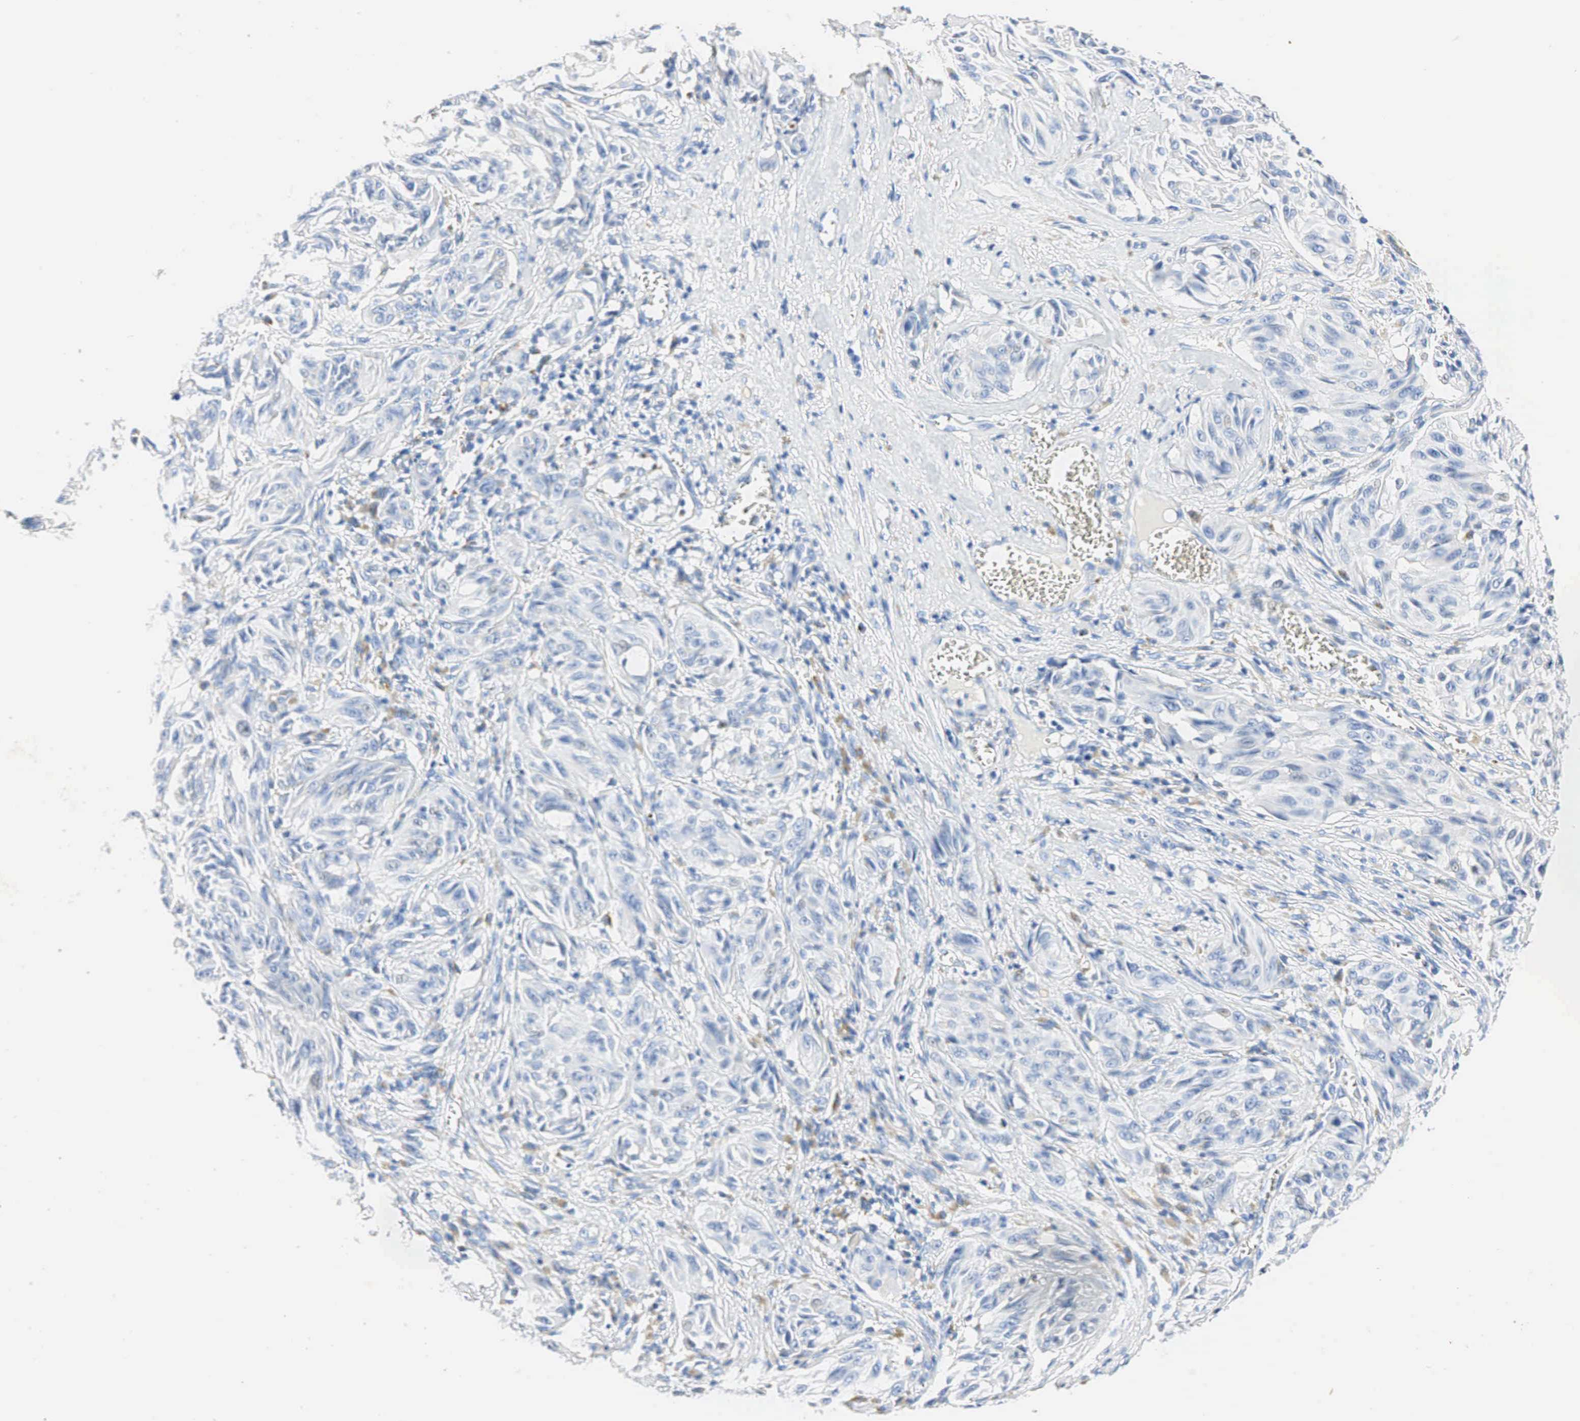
{"staining": {"intensity": "negative", "quantity": "none", "location": "none"}, "tissue": "melanoma", "cell_type": "Tumor cells", "image_type": "cancer", "snomed": [{"axis": "morphology", "description": "Malignant melanoma, NOS"}, {"axis": "topography", "description": "Skin"}], "caption": "This is an IHC photomicrograph of human malignant melanoma. There is no positivity in tumor cells.", "gene": "SYP", "patient": {"sex": "male", "age": 54}}